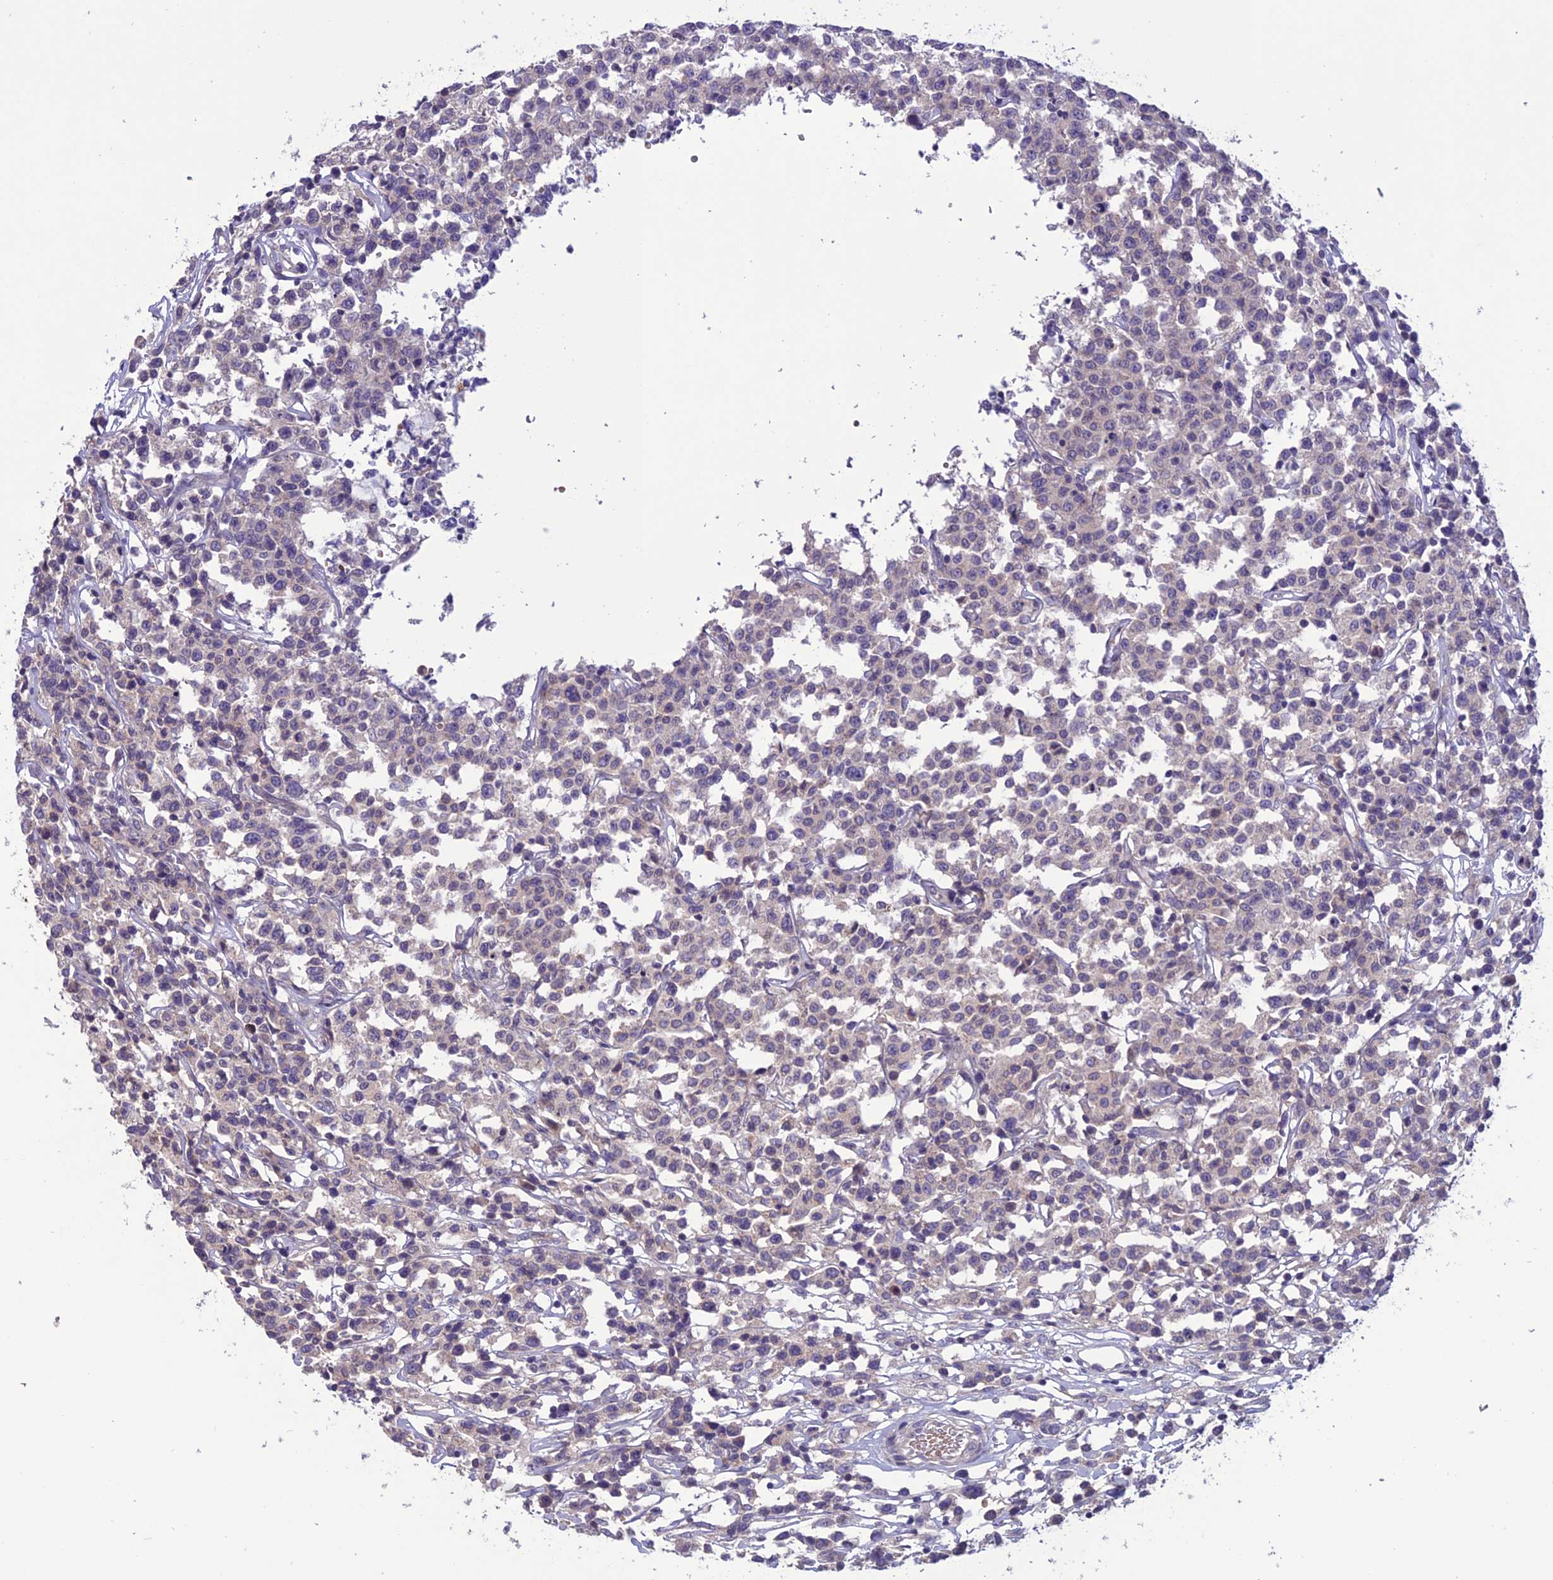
{"staining": {"intensity": "negative", "quantity": "none", "location": "none"}, "tissue": "lymphoma", "cell_type": "Tumor cells", "image_type": "cancer", "snomed": [{"axis": "morphology", "description": "Malignant lymphoma, non-Hodgkin's type, Low grade"}, {"axis": "topography", "description": "Small intestine"}], "caption": "DAB (3,3'-diaminobenzidine) immunohistochemical staining of malignant lymphoma, non-Hodgkin's type (low-grade) displays no significant staining in tumor cells.", "gene": "C2orf76", "patient": {"sex": "female", "age": 59}}